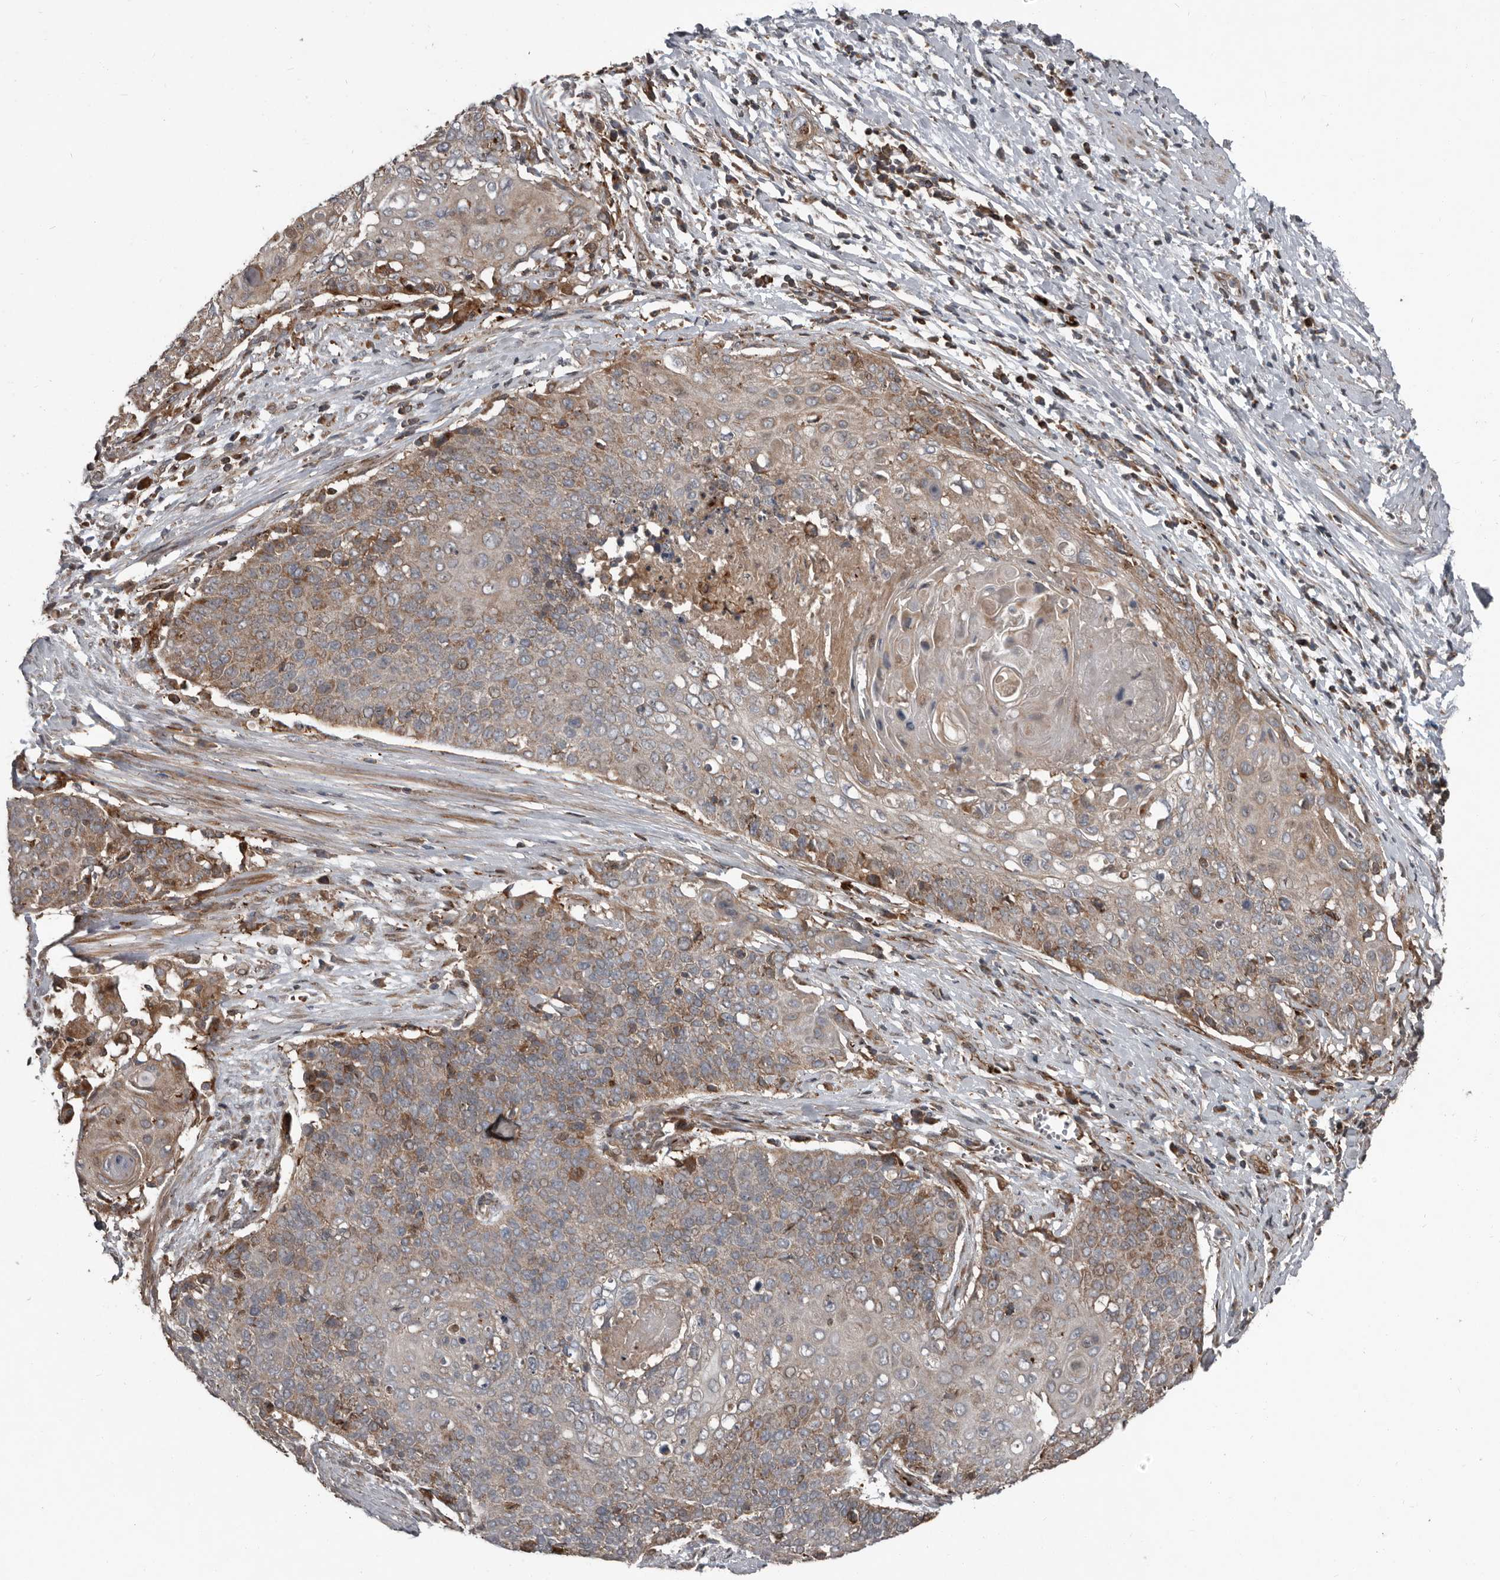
{"staining": {"intensity": "moderate", "quantity": "25%-75%", "location": "cytoplasmic/membranous"}, "tissue": "cervical cancer", "cell_type": "Tumor cells", "image_type": "cancer", "snomed": [{"axis": "morphology", "description": "Squamous cell carcinoma, NOS"}, {"axis": "topography", "description": "Cervix"}], "caption": "The image reveals staining of cervical cancer, revealing moderate cytoplasmic/membranous protein expression (brown color) within tumor cells. (DAB = brown stain, brightfield microscopy at high magnification).", "gene": "FBXO31", "patient": {"sex": "female", "age": 39}}